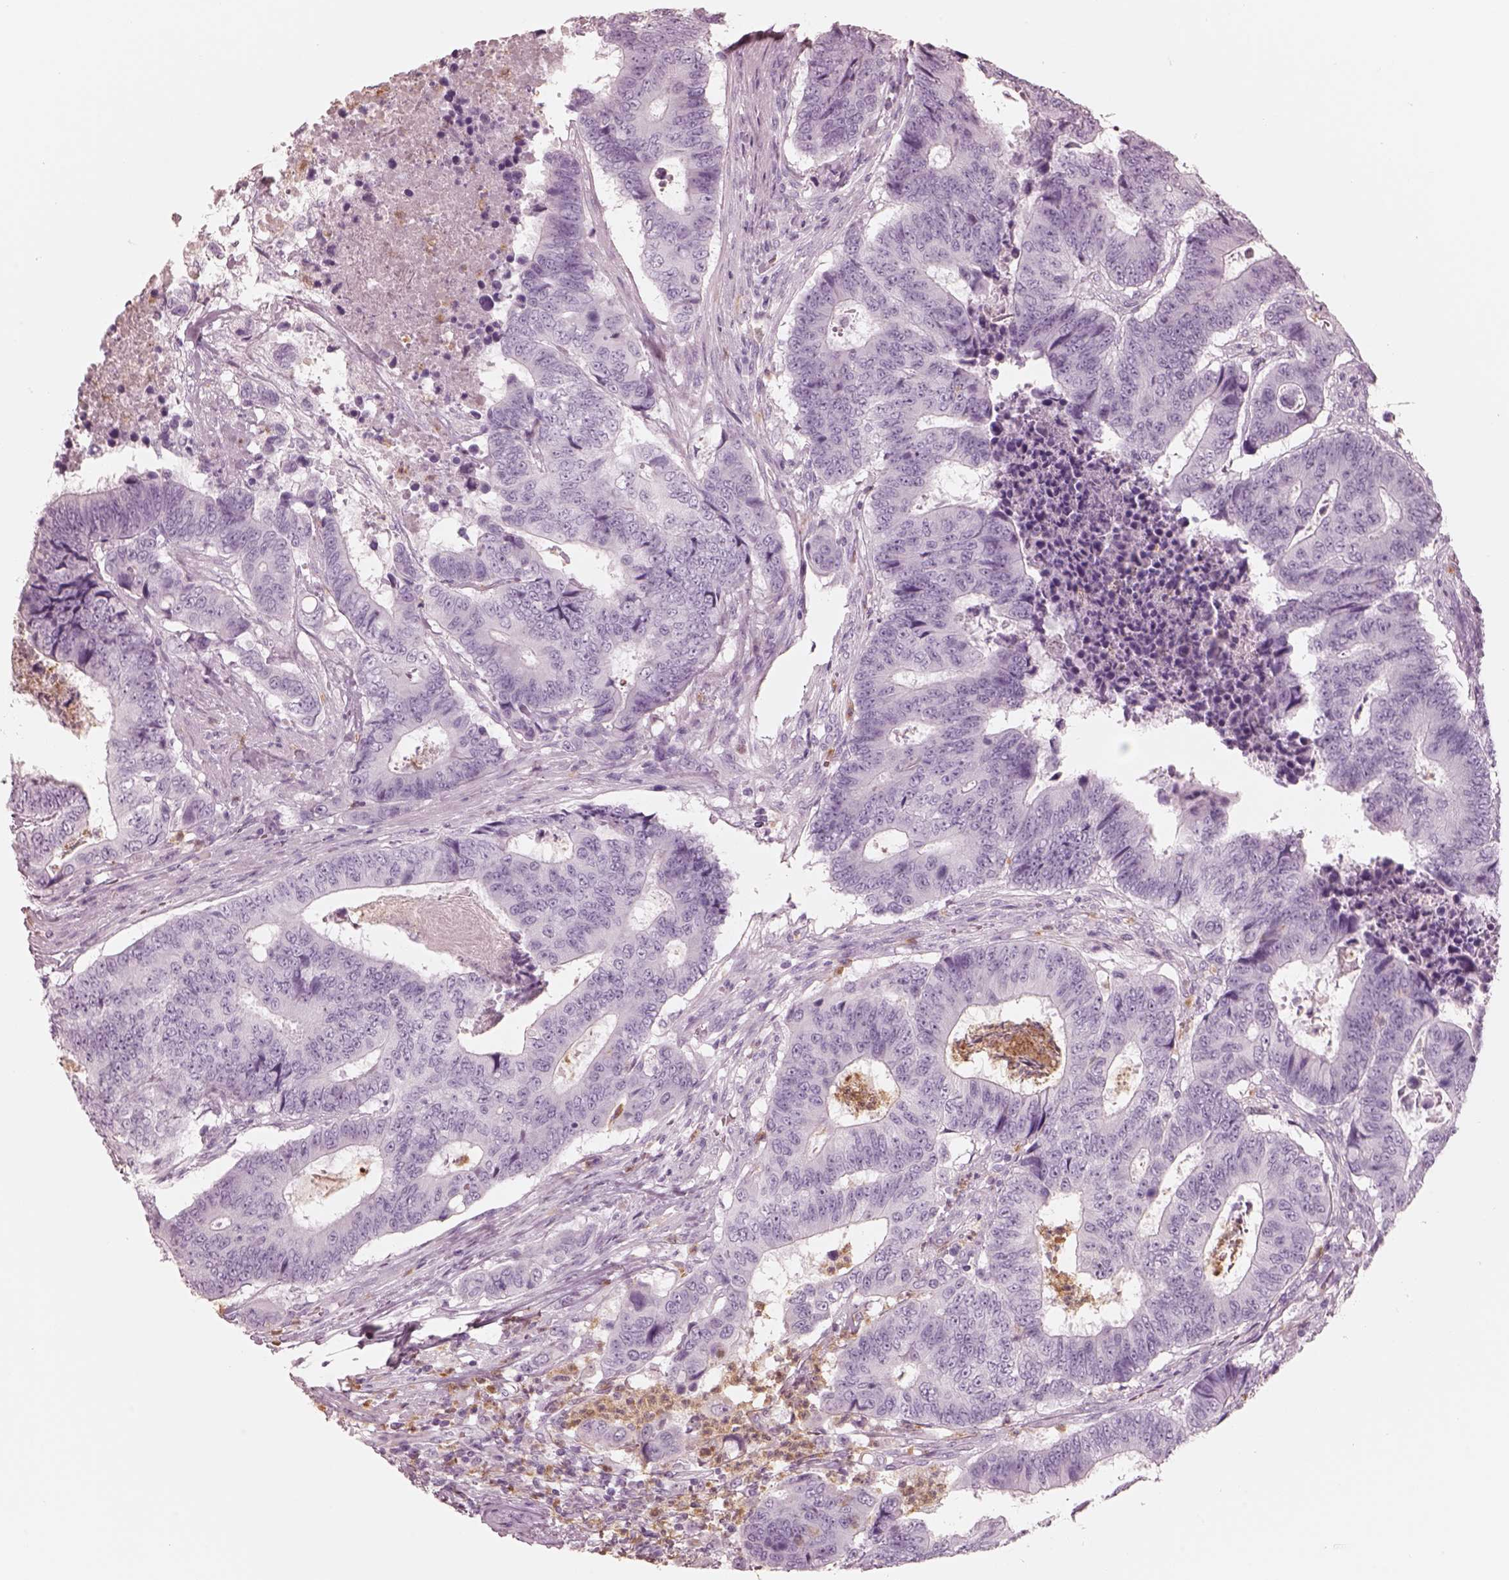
{"staining": {"intensity": "negative", "quantity": "none", "location": "none"}, "tissue": "colorectal cancer", "cell_type": "Tumor cells", "image_type": "cancer", "snomed": [{"axis": "morphology", "description": "Adenocarcinoma, NOS"}, {"axis": "topography", "description": "Colon"}], "caption": "Tumor cells show no significant staining in adenocarcinoma (colorectal).", "gene": "ELANE", "patient": {"sex": "female", "age": 48}}